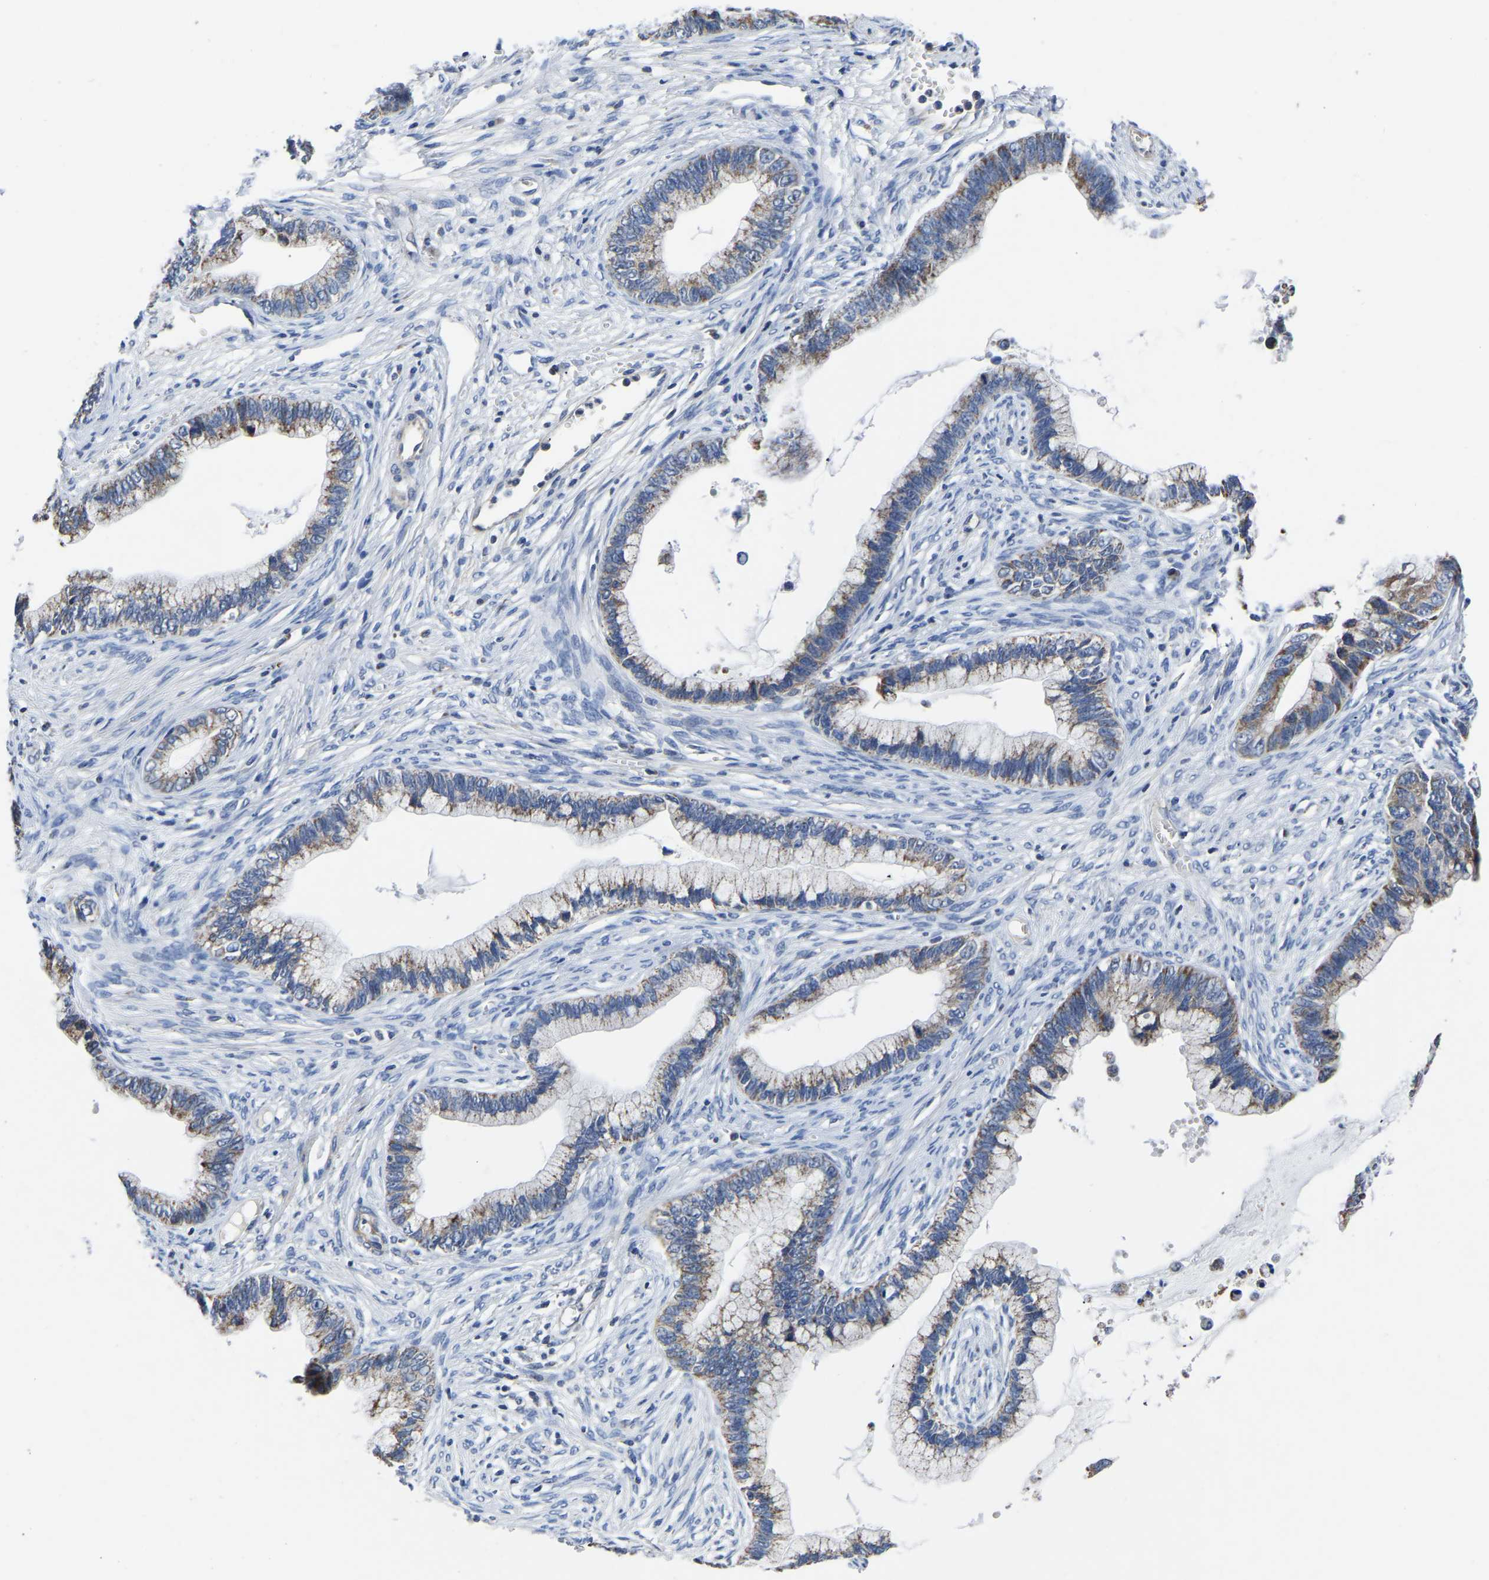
{"staining": {"intensity": "moderate", "quantity": ">75%", "location": "cytoplasmic/membranous"}, "tissue": "cervical cancer", "cell_type": "Tumor cells", "image_type": "cancer", "snomed": [{"axis": "morphology", "description": "Adenocarcinoma, NOS"}, {"axis": "topography", "description": "Cervix"}], "caption": "Cervical cancer (adenocarcinoma) tissue displays moderate cytoplasmic/membranous positivity in about >75% of tumor cells", "gene": "FGD5", "patient": {"sex": "female", "age": 44}}